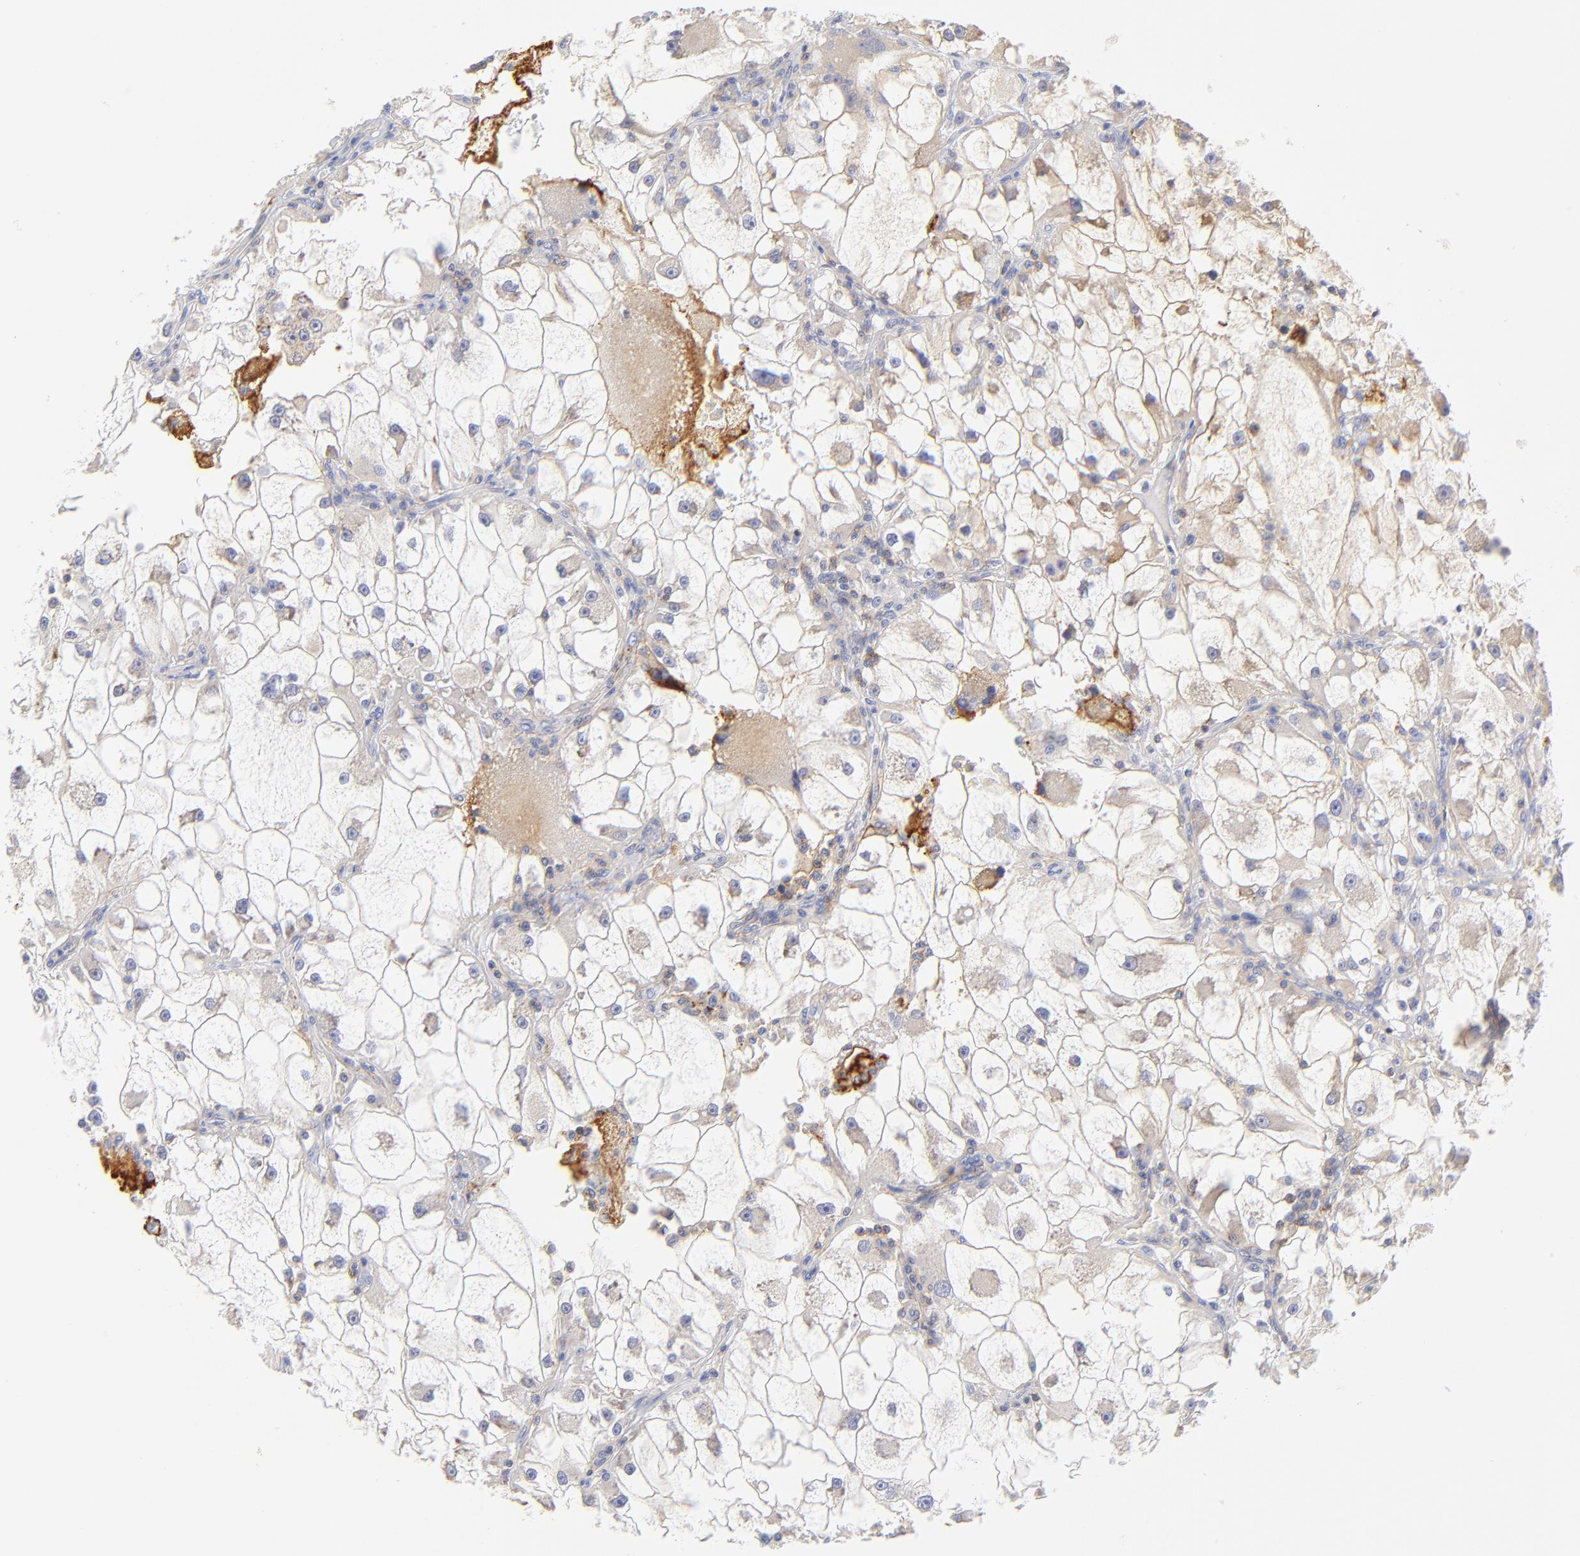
{"staining": {"intensity": "weak", "quantity": "25%-75%", "location": "cytoplasmic/membranous"}, "tissue": "renal cancer", "cell_type": "Tumor cells", "image_type": "cancer", "snomed": [{"axis": "morphology", "description": "Adenocarcinoma, NOS"}, {"axis": "topography", "description": "Kidney"}], "caption": "Tumor cells display low levels of weak cytoplasmic/membranous expression in about 25%-75% of cells in renal cancer (adenocarcinoma).", "gene": "MDGA2", "patient": {"sex": "female", "age": 73}}